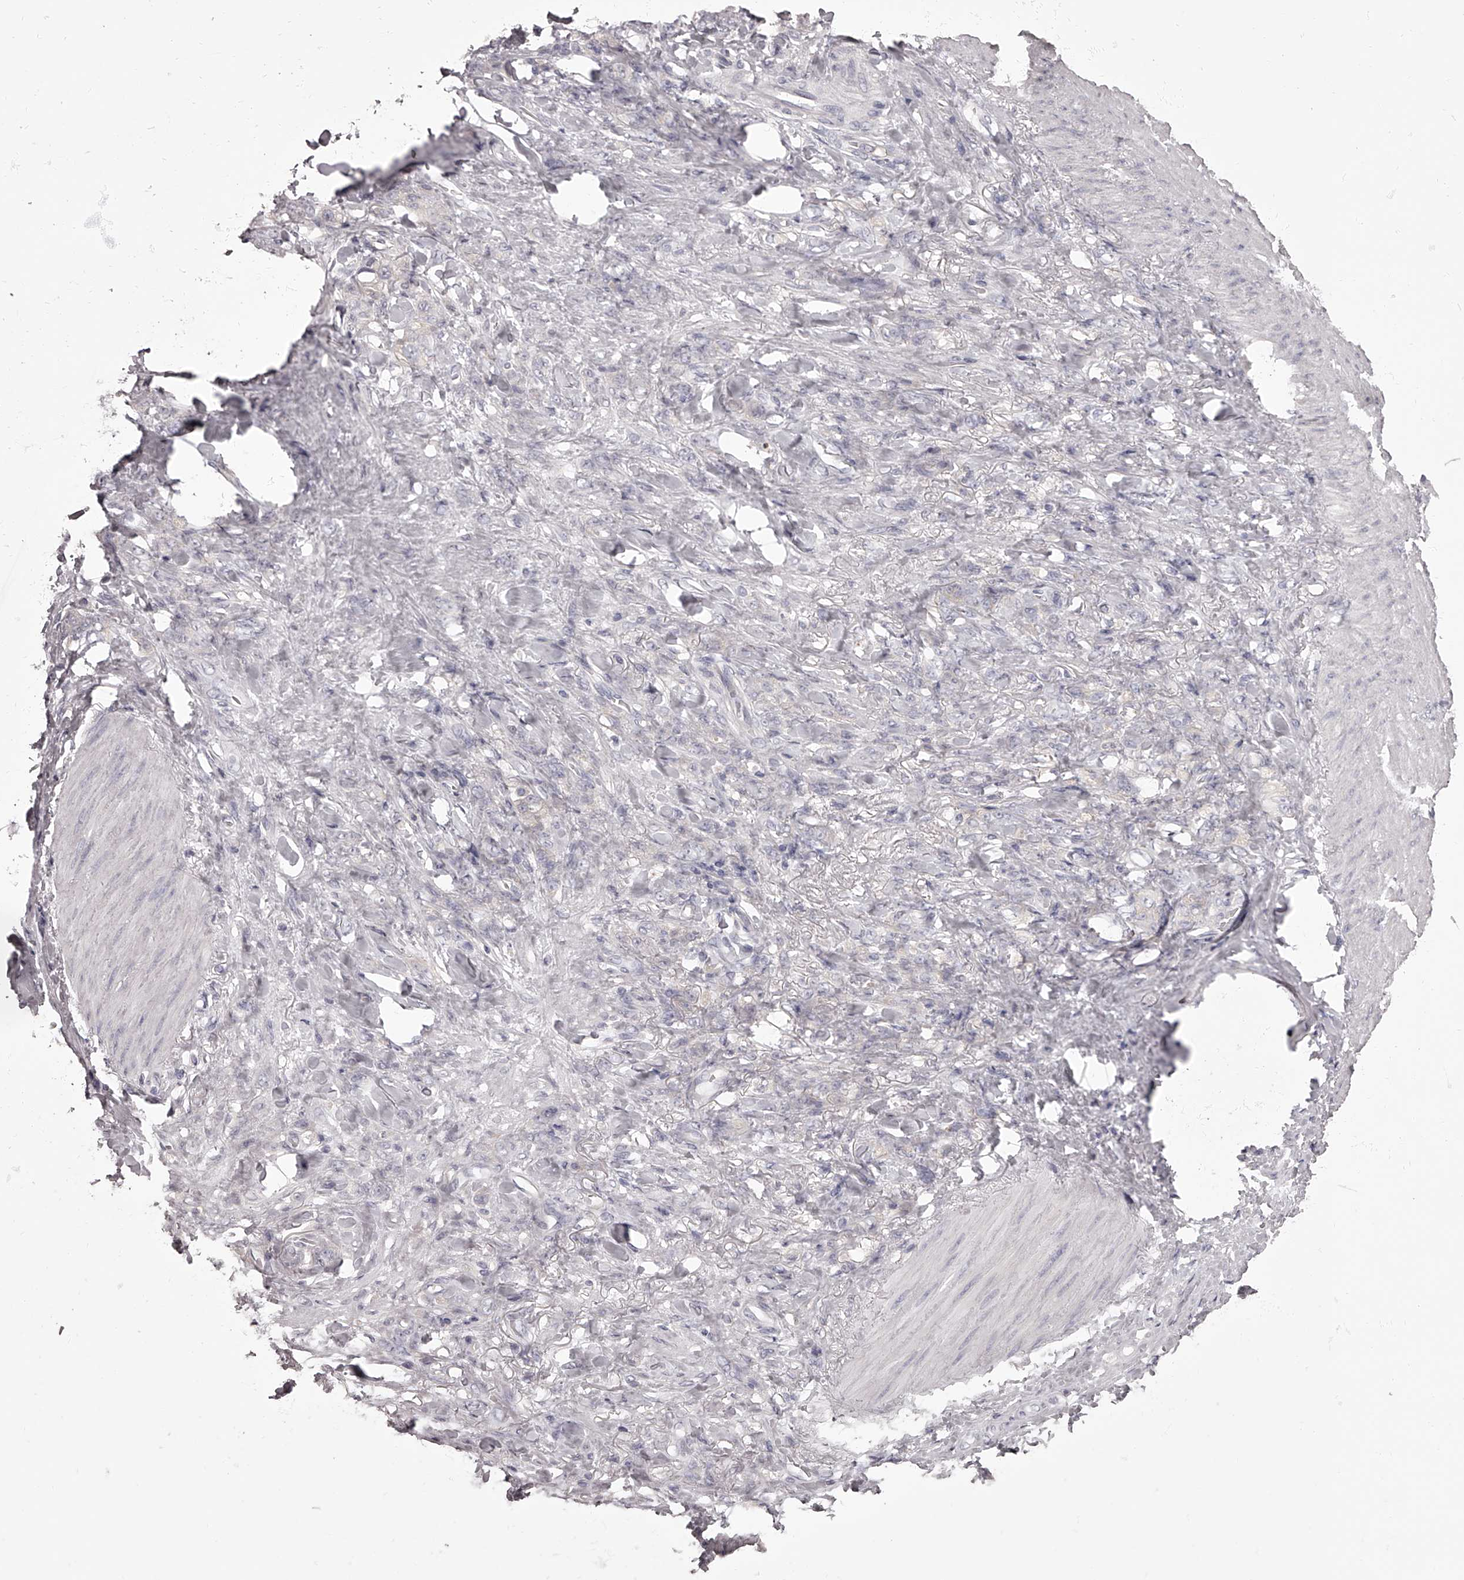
{"staining": {"intensity": "negative", "quantity": "none", "location": "none"}, "tissue": "stomach cancer", "cell_type": "Tumor cells", "image_type": "cancer", "snomed": [{"axis": "morphology", "description": "Normal tissue, NOS"}, {"axis": "morphology", "description": "Adenocarcinoma, NOS"}, {"axis": "topography", "description": "Stomach"}], "caption": "A high-resolution histopathology image shows IHC staining of stomach cancer, which reveals no significant staining in tumor cells.", "gene": "APEH", "patient": {"sex": "male", "age": 82}}